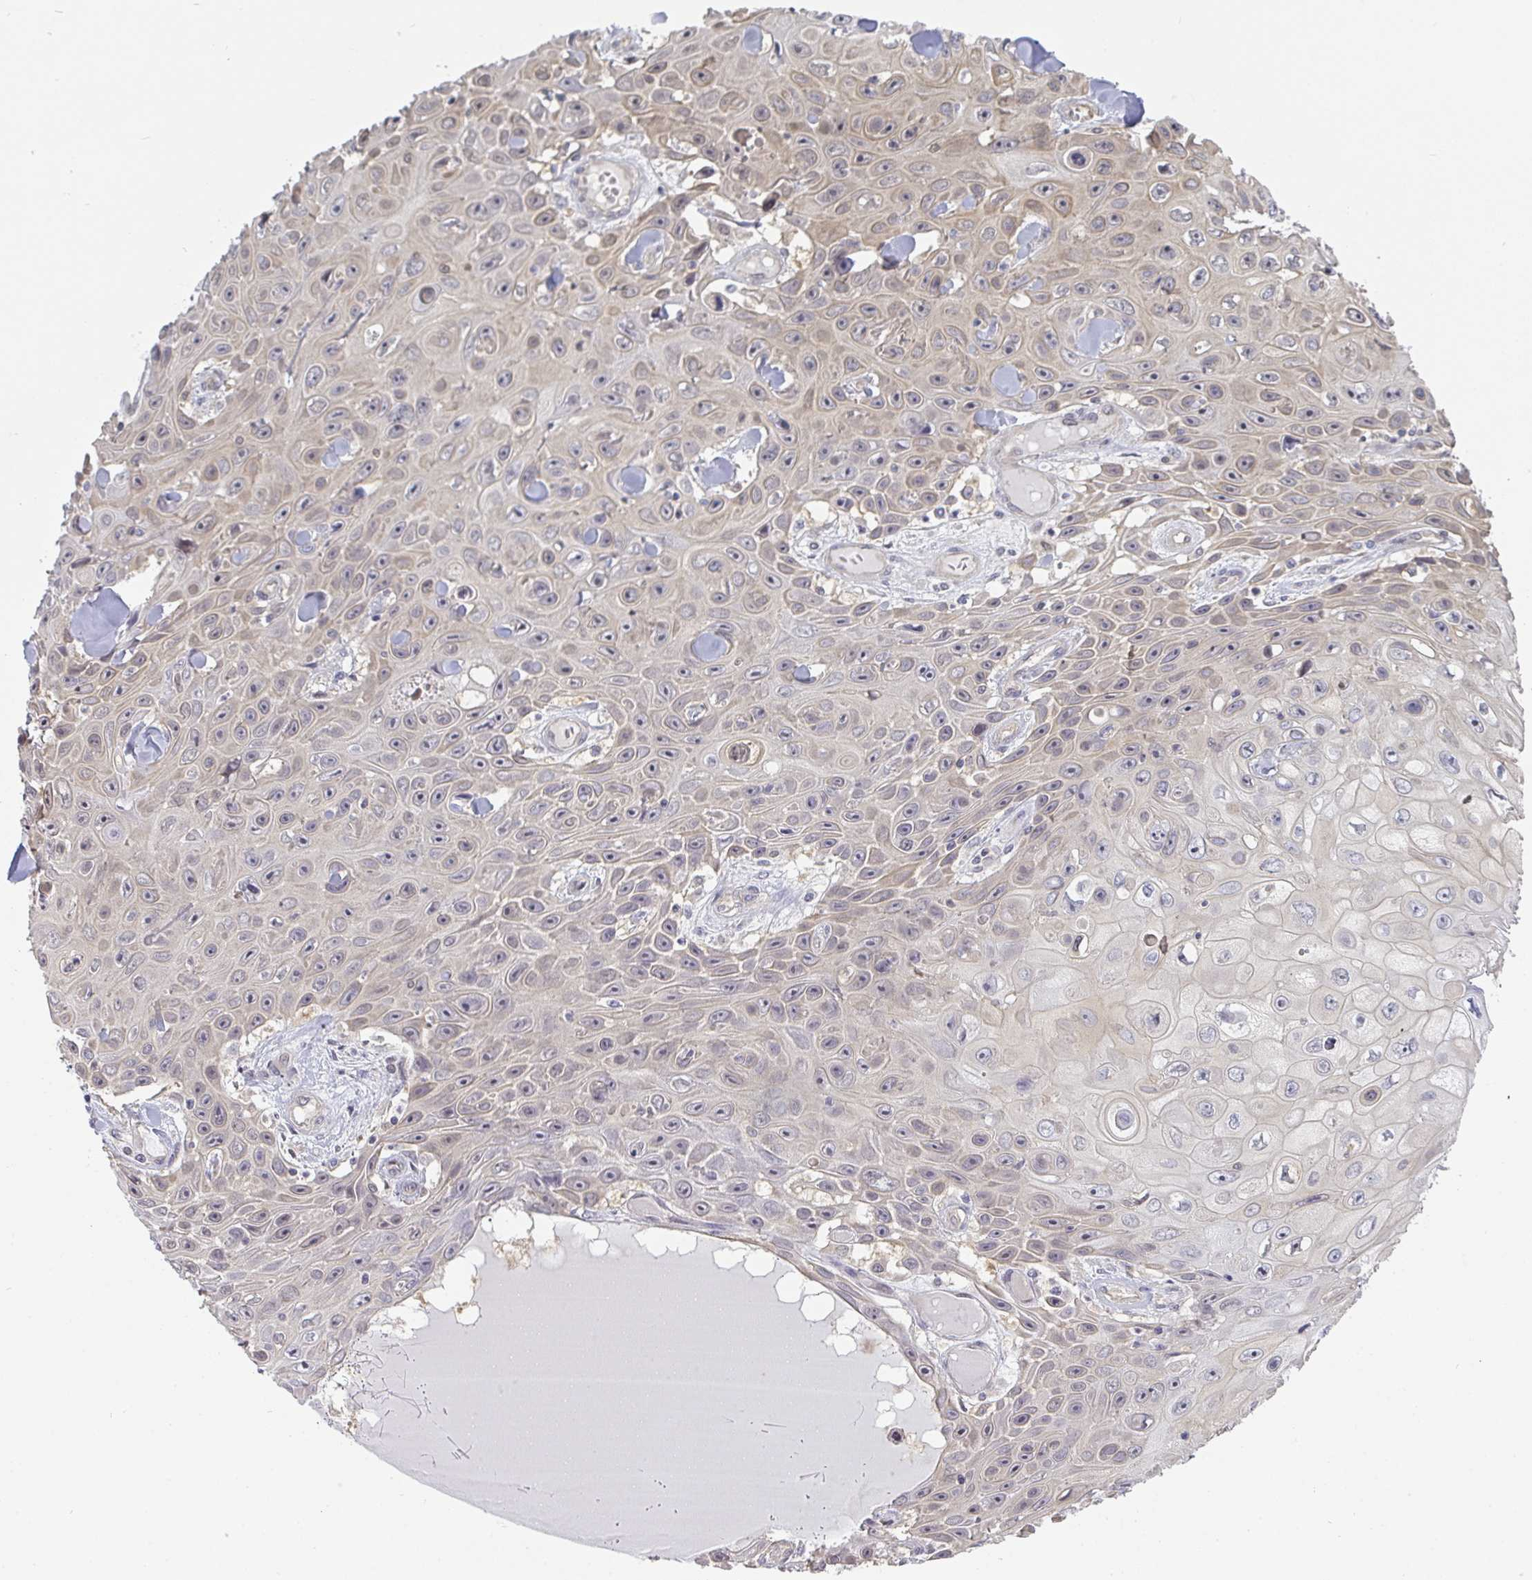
{"staining": {"intensity": "weak", "quantity": "25%-75%", "location": "cytoplasmic/membranous"}, "tissue": "skin cancer", "cell_type": "Tumor cells", "image_type": "cancer", "snomed": [{"axis": "morphology", "description": "Squamous cell carcinoma, NOS"}, {"axis": "topography", "description": "Skin"}], "caption": "Immunohistochemistry (IHC) (DAB) staining of squamous cell carcinoma (skin) reveals weak cytoplasmic/membranous protein staining in about 25%-75% of tumor cells.", "gene": "GSDMB", "patient": {"sex": "male", "age": 82}}